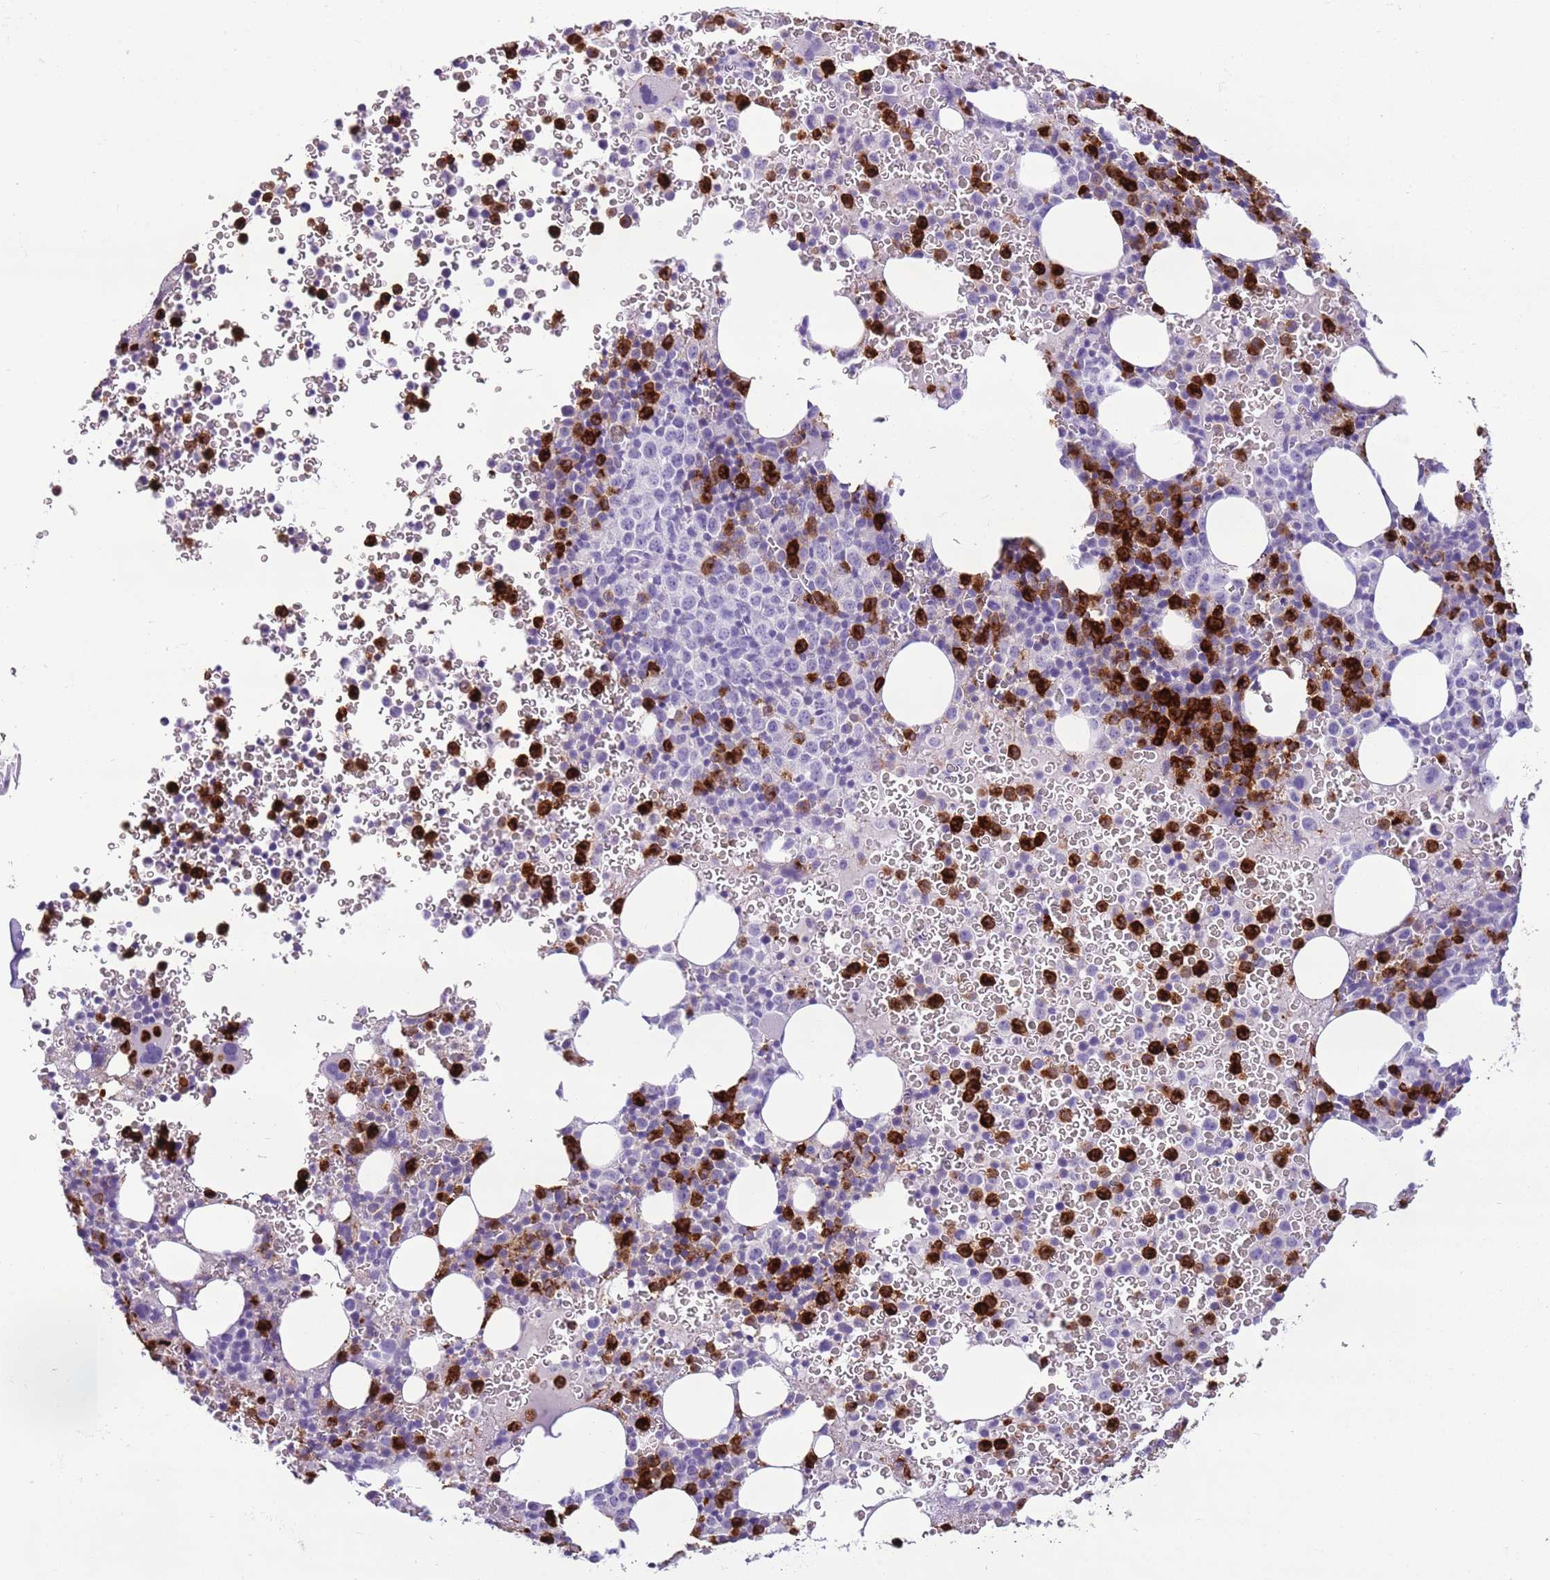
{"staining": {"intensity": "strong", "quantity": "25%-75%", "location": "cytoplasmic/membranous"}, "tissue": "bone marrow", "cell_type": "Hematopoietic cells", "image_type": "normal", "snomed": [{"axis": "morphology", "description": "Normal tissue, NOS"}, {"axis": "topography", "description": "Bone marrow"}], "caption": "About 25%-75% of hematopoietic cells in benign bone marrow display strong cytoplasmic/membranous protein expression as visualized by brown immunohistochemical staining.", "gene": "CD177", "patient": {"sex": "female", "age": 54}}